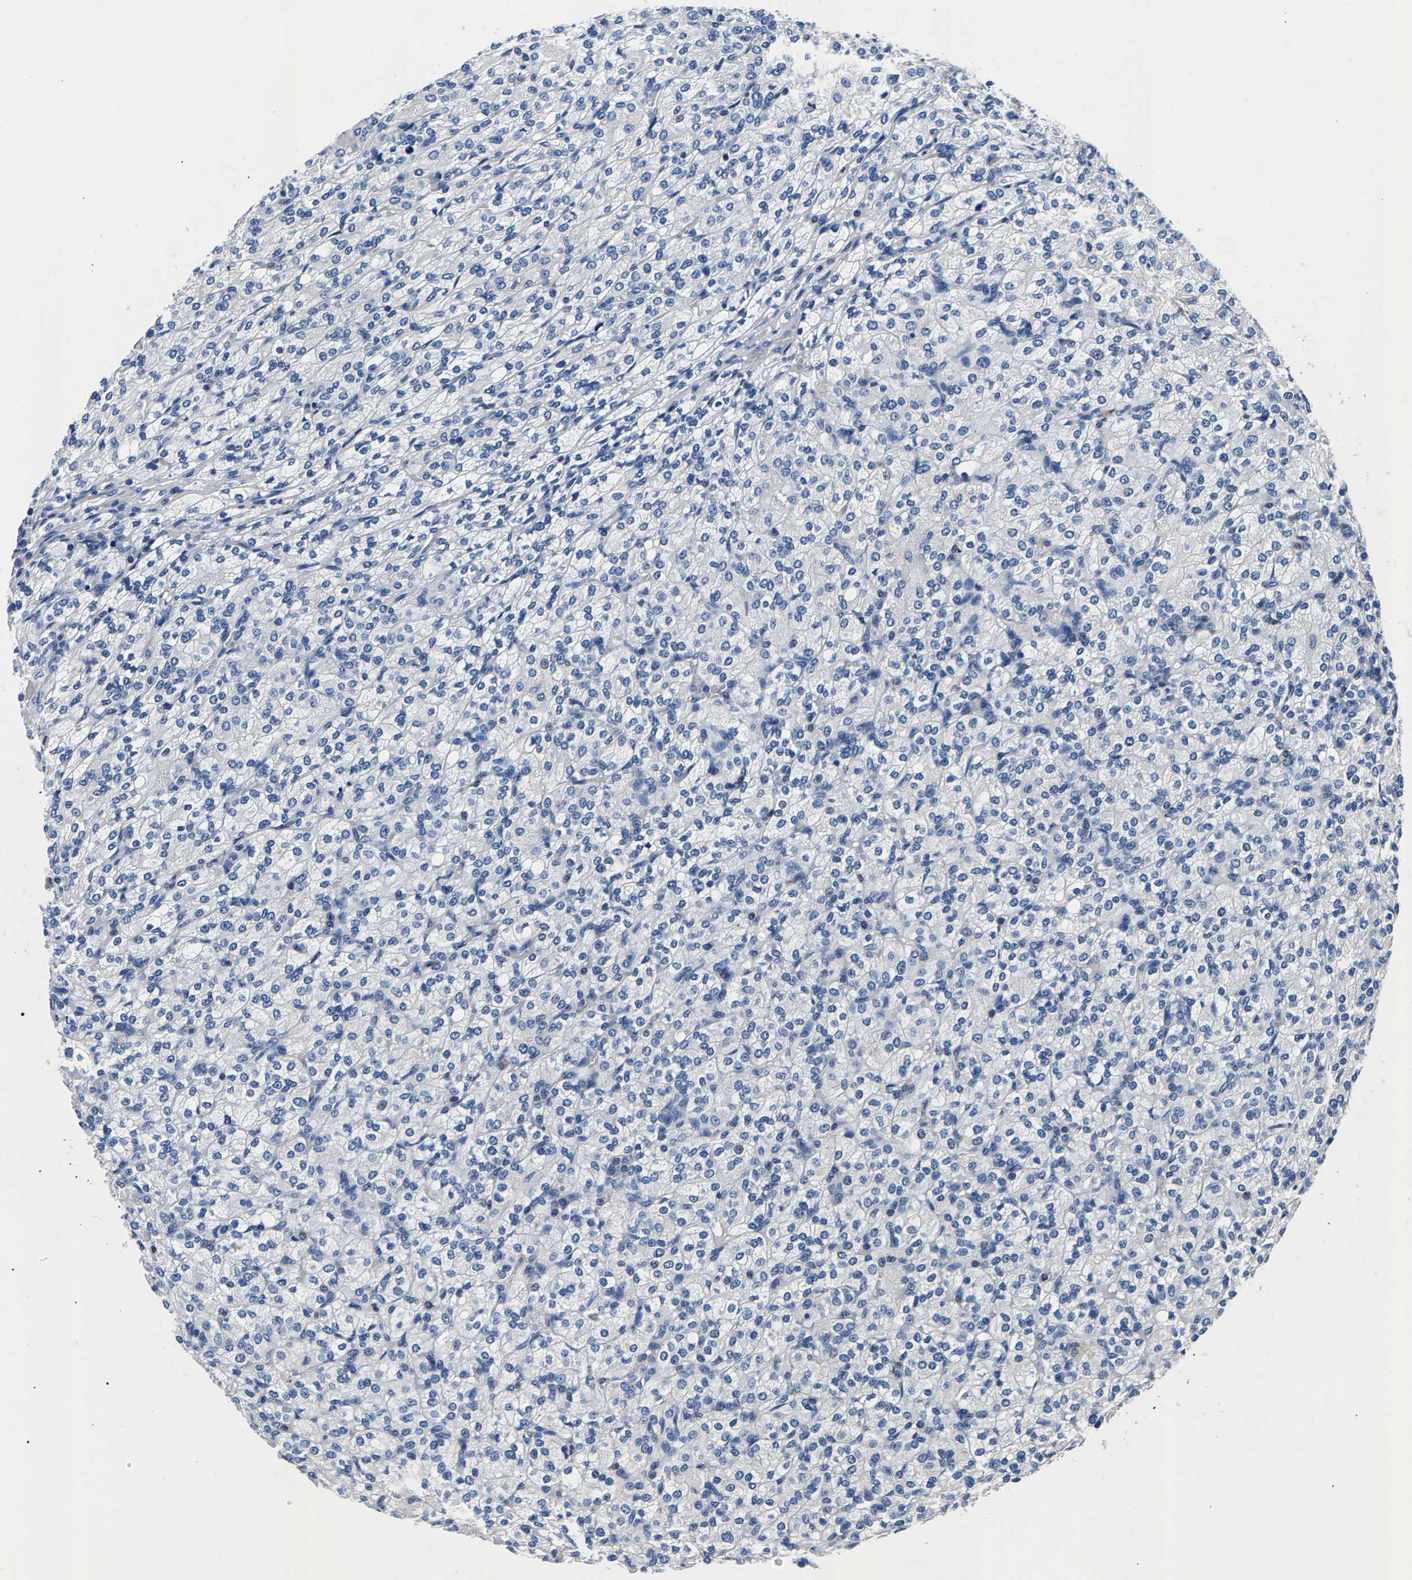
{"staining": {"intensity": "negative", "quantity": "none", "location": "none"}, "tissue": "renal cancer", "cell_type": "Tumor cells", "image_type": "cancer", "snomed": [{"axis": "morphology", "description": "Adenocarcinoma, NOS"}, {"axis": "topography", "description": "Kidney"}], "caption": "Renal cancer was stained to show a protein in brown. There is no significant staining in tumor cells.", "gene": "PHF24", "patient": {"sex": "male", "age": 77}}